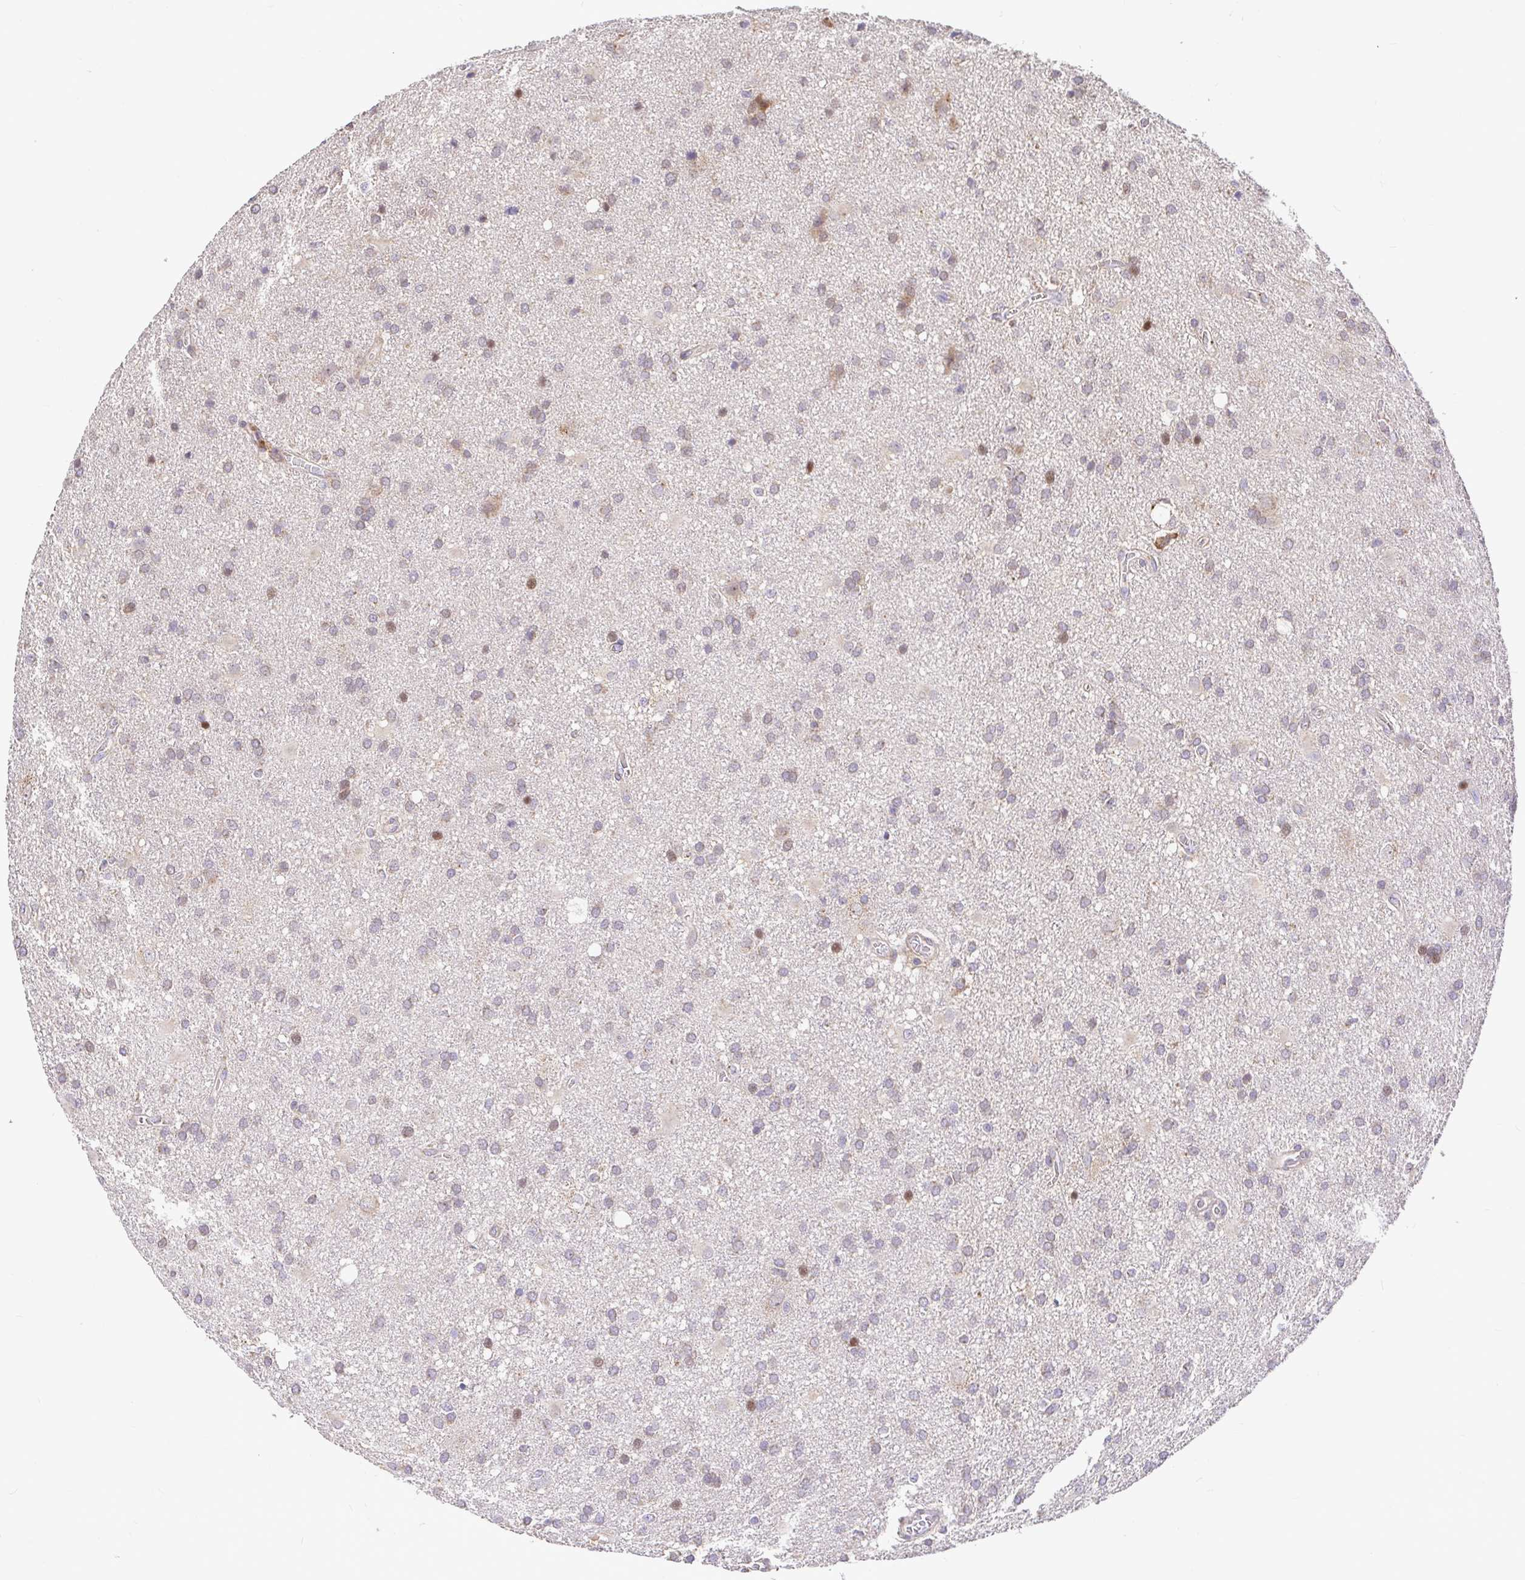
{"staining": {"intensity": "weak", "quantity": "<25%", "location": "cytoplasmic/membranous"}, "tissue": "glioma", "cell_type": "Tumor cells", "image_type": "cancer", "snomed": [{"axis": "morphology", "description": "Glioma, malignant, Low grade"}, {"axis": "topography", "description": "Brain"}], "caption": "Immunohistochemistry micrograph of neoplastic tissue: human glioma stained with DAB (3,3'-diaminobenzidine) shows no significant protein staining in tumor cells.", "gene": "ELP1", "patient": {"sex": "male", "age": 66}}